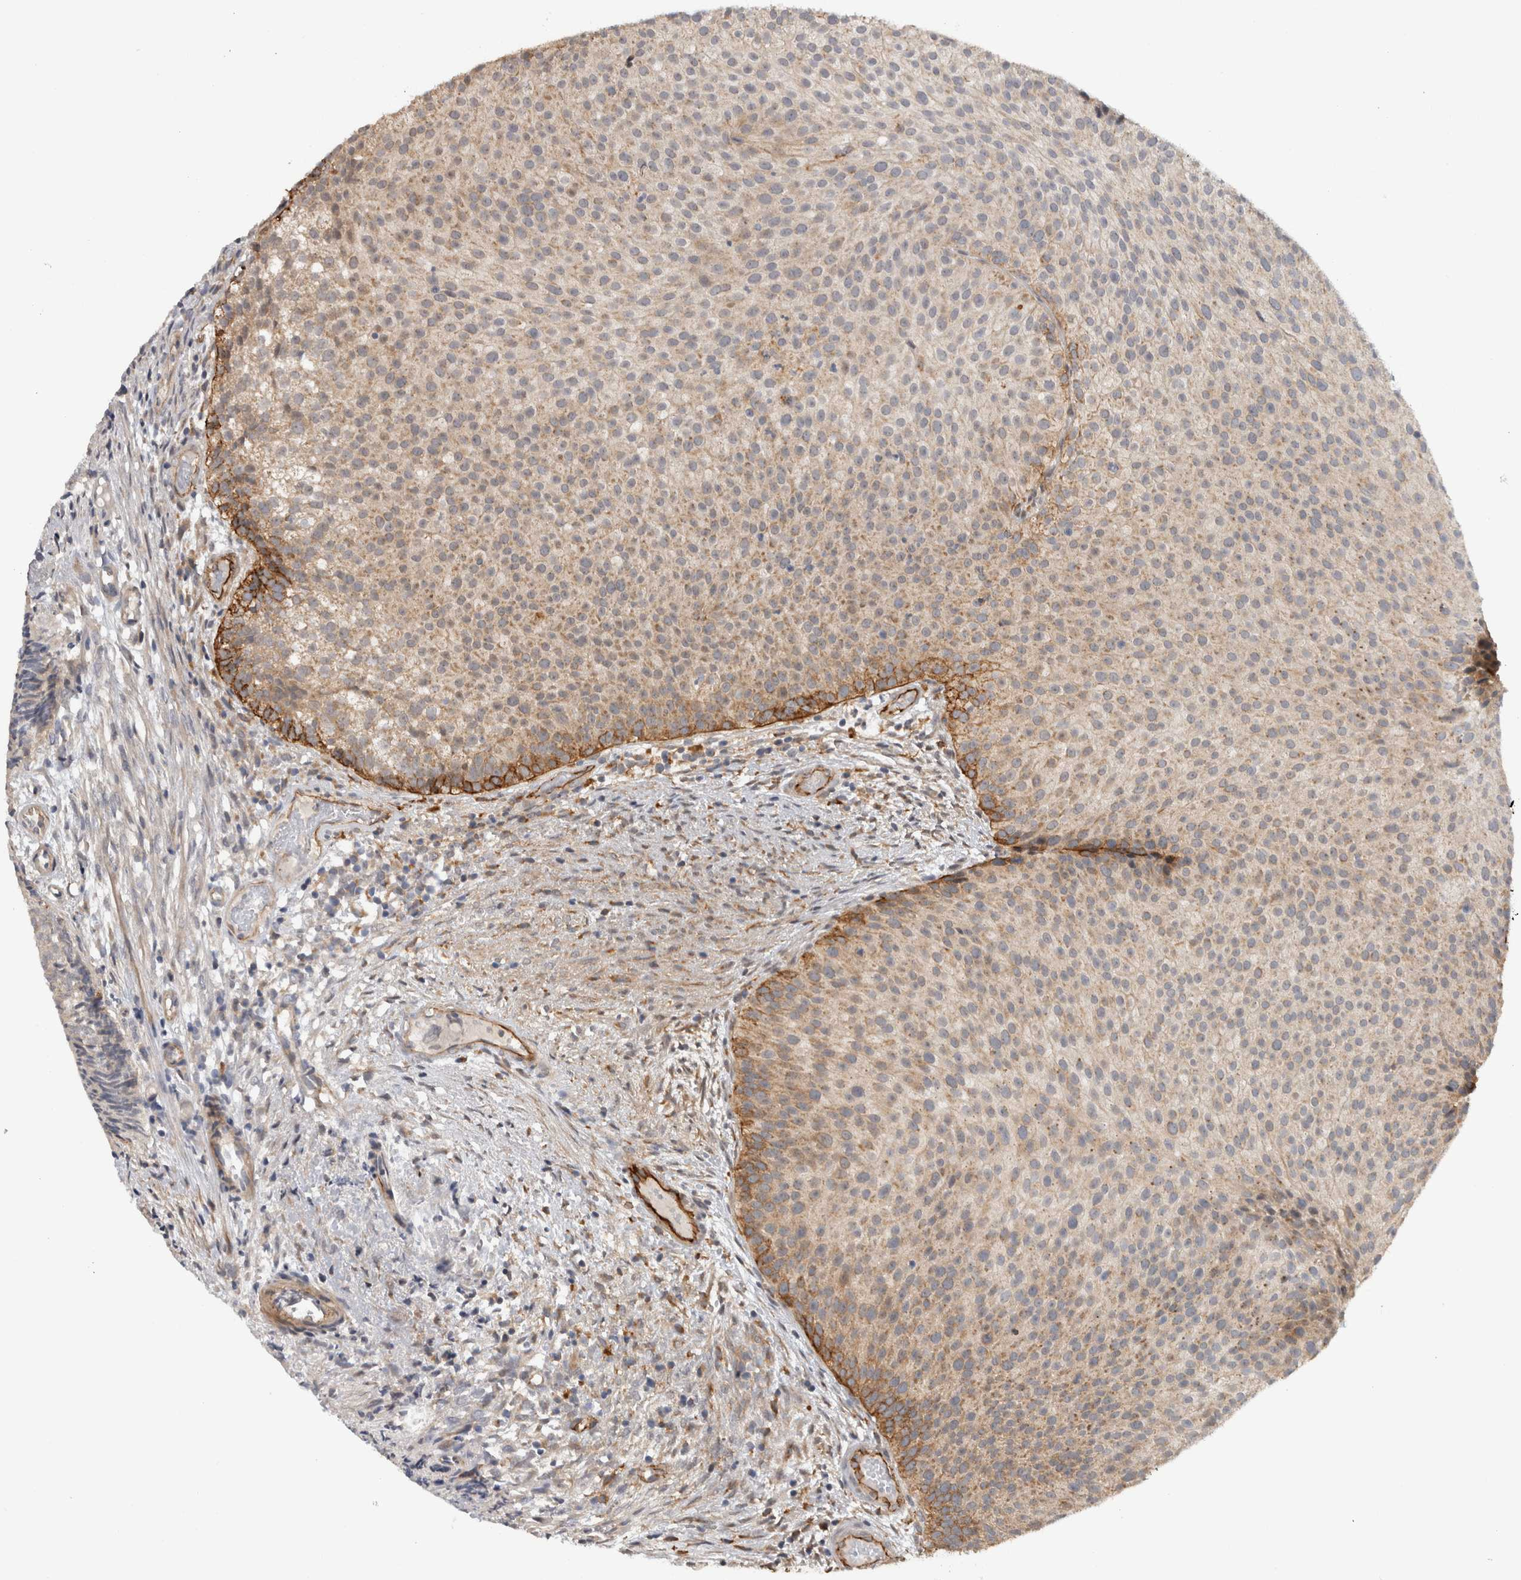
{"staining": {"intensity": "strong", "quantity": "<25%", "location": "cytoplasmic/membranous"}, "tissue": "urothelial cancer", "cell_type": "Tumor cells", "image_type": "cancer", "snomed": [{"axis": "morphology", "description": "Urothelial carcinoma, Low grade"}, {"axis": "topography", "description": "Urinary bladder"}], "caption": "Protein staining demonstrates strong cytoplasmic/membranous staining in approximately <25% of tumor cells in urothelial cancer.", "gene": "ADGRL3", "patient": {"sex": "male", "age": 86}}